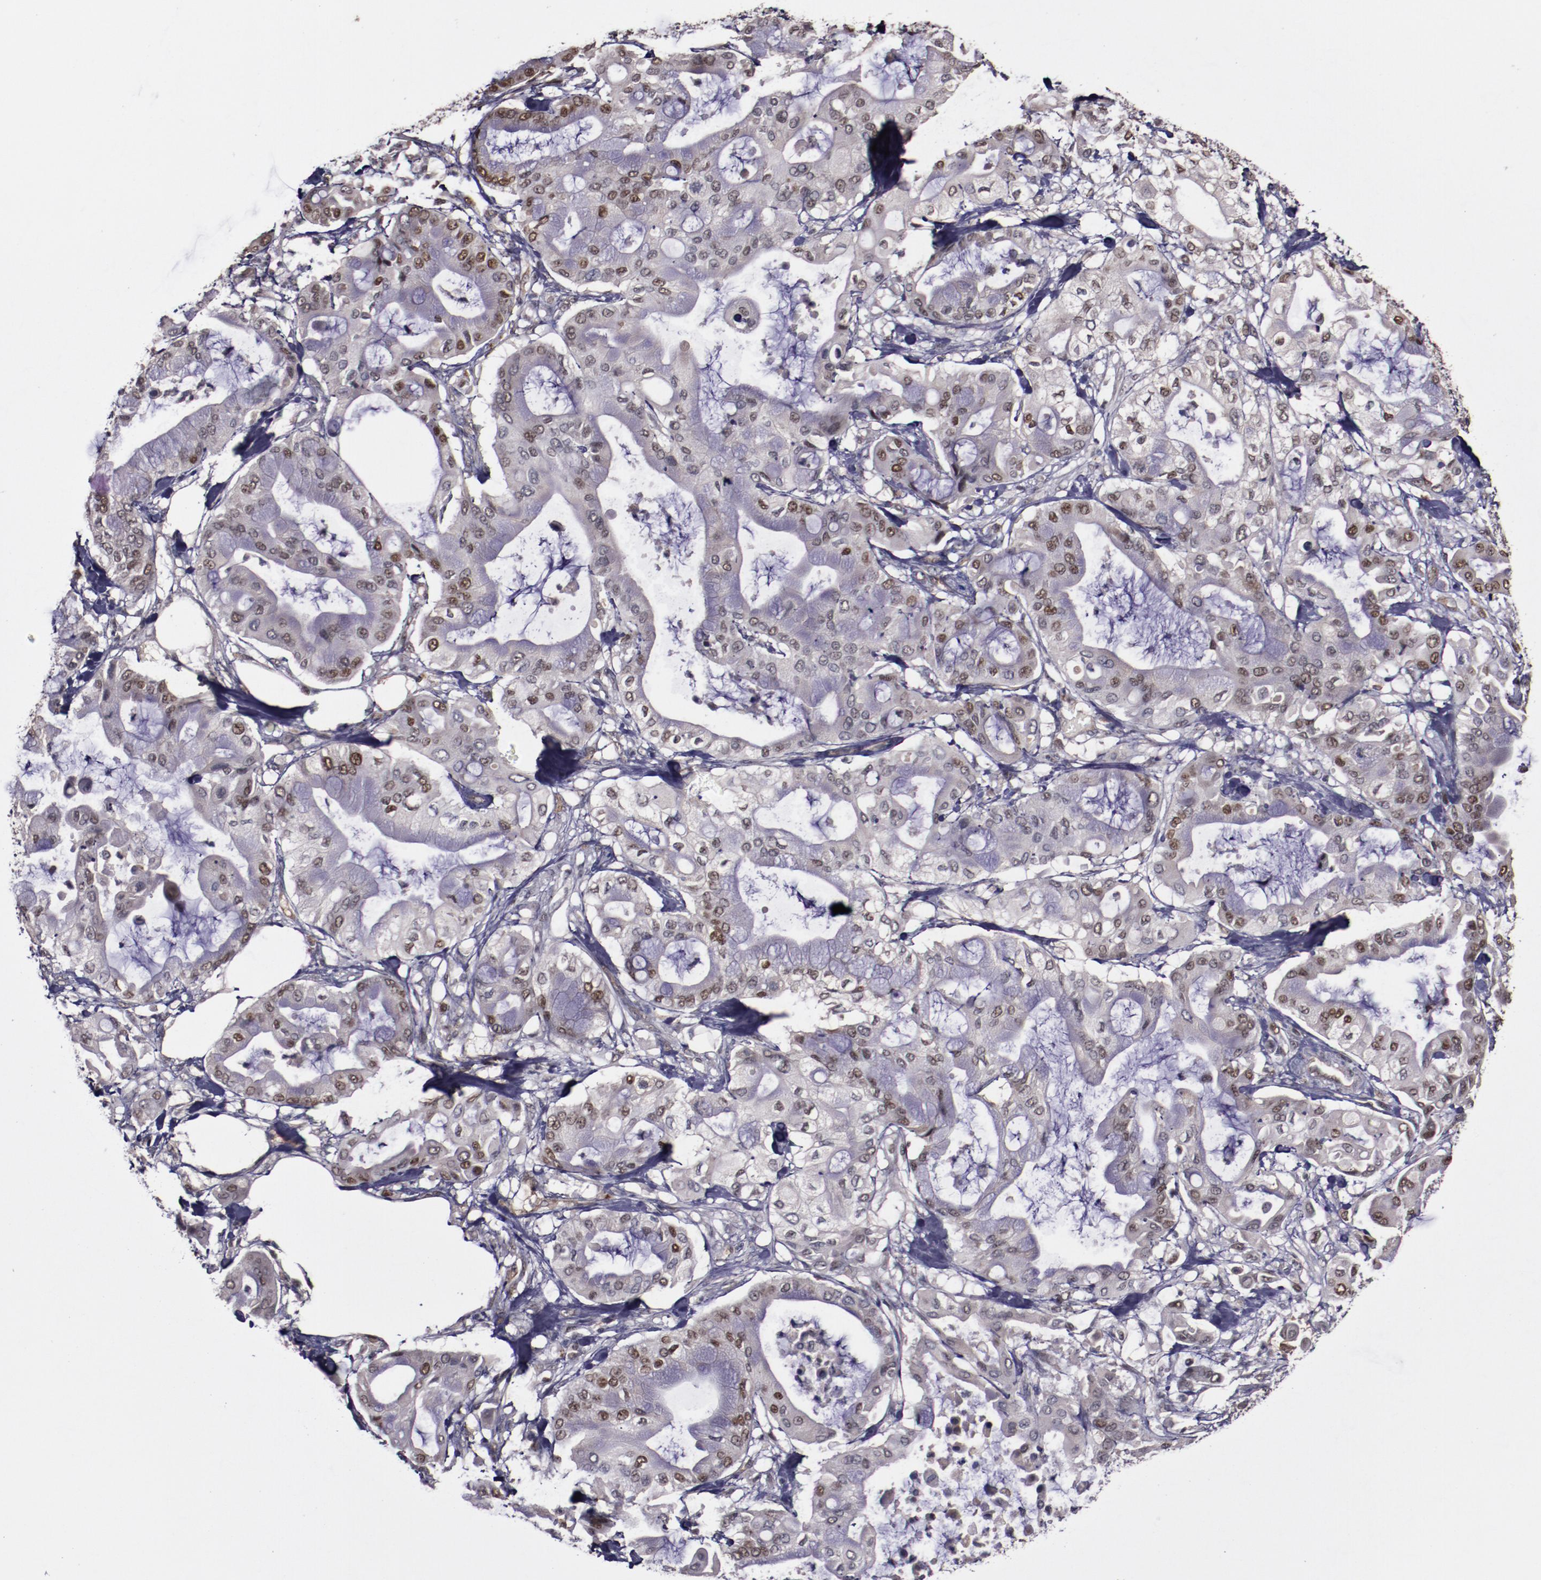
{"staining": {"intensity": "strong", "quantity": "25%-75%", "location": "nuclear"}, "tissue": "pancreatic cancer", "cell_type": "Tumor cells", "image_type": "cancer", "snomed": [{"axis": "morphology", "description": "Adenocarcinoma, NOS"}, {"axis": "morphology", "description": "Adenocarcinoma, metastatic, NOS"}, {"axis": "topography", "description": "Lymph node"}, {"axis": "topography", "description": "Pancreas"}, {"axis": "topography", "description": "Duodenum"}], "caption": "Protein analysis of pancreatic adenocarcinoma tissue demonstrates strong nuclear positivity in approximately 25%-75% of tumor cells.", "gene": "CHEK2", "patient": {"sex": "female", "age": 64}}